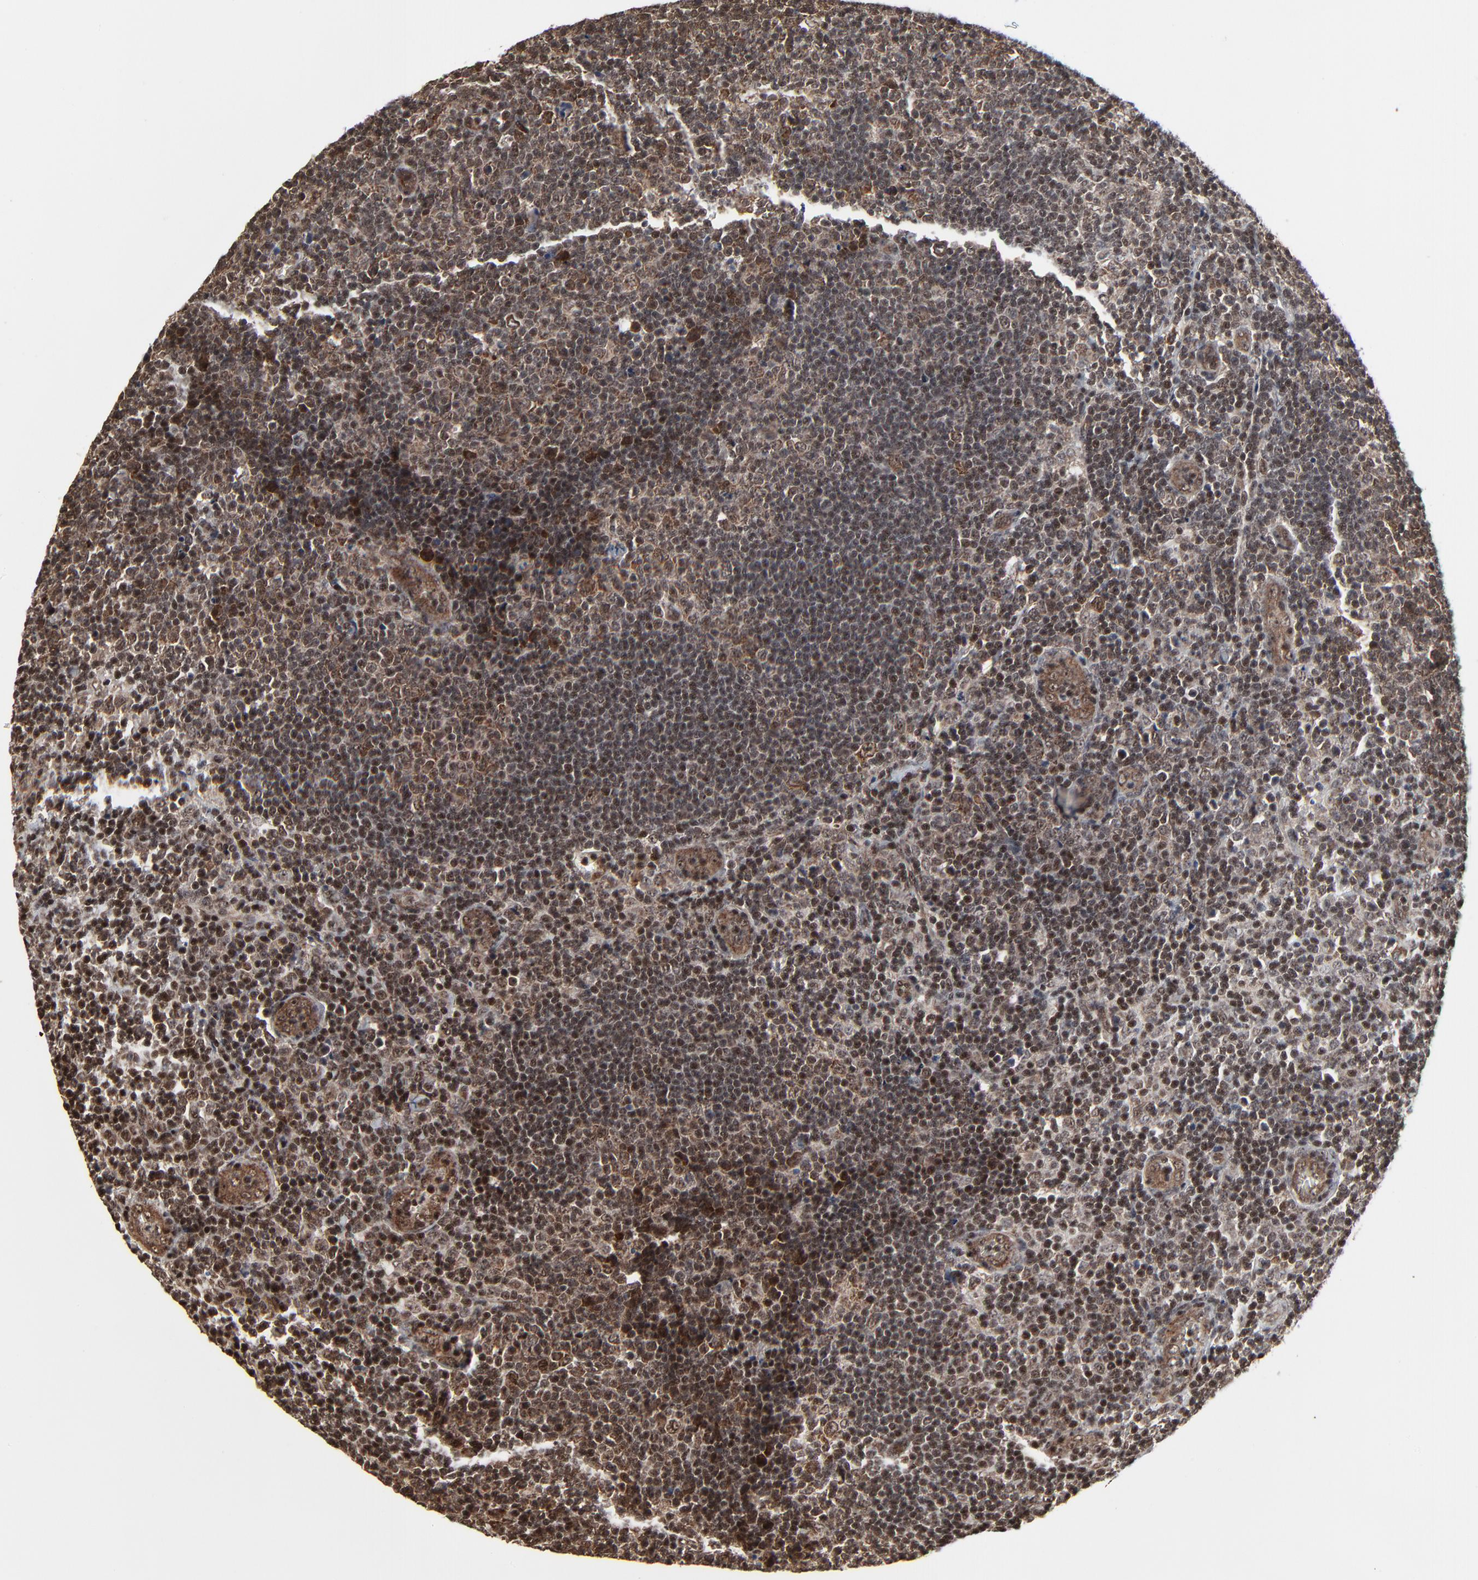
{"staining": {"intensity": "strong", "quantity": ">75%", "location": "cytoplasmic/membranous,nuclear"}, "tissue": "lymphoma", "cell_type": "Tumor cells", "image_type": "cancer", "snomed": [{"axis": "morphology", "description": "Malignant lymphoma, non-Hodgkin's type, Low grade"}, {"axis": "topography", "description": "Lymph node"}], "caption": "About >75% of tumor cells in low-grade malignant lymphoma, non-Hodgkin's type reveal strong cytoplasmic/membranous and nuclear protein positivity as visualized by brown immunohistochemical staining.", "gene": "RHOJ", "patient": {"sex": "male", "age": 74}}